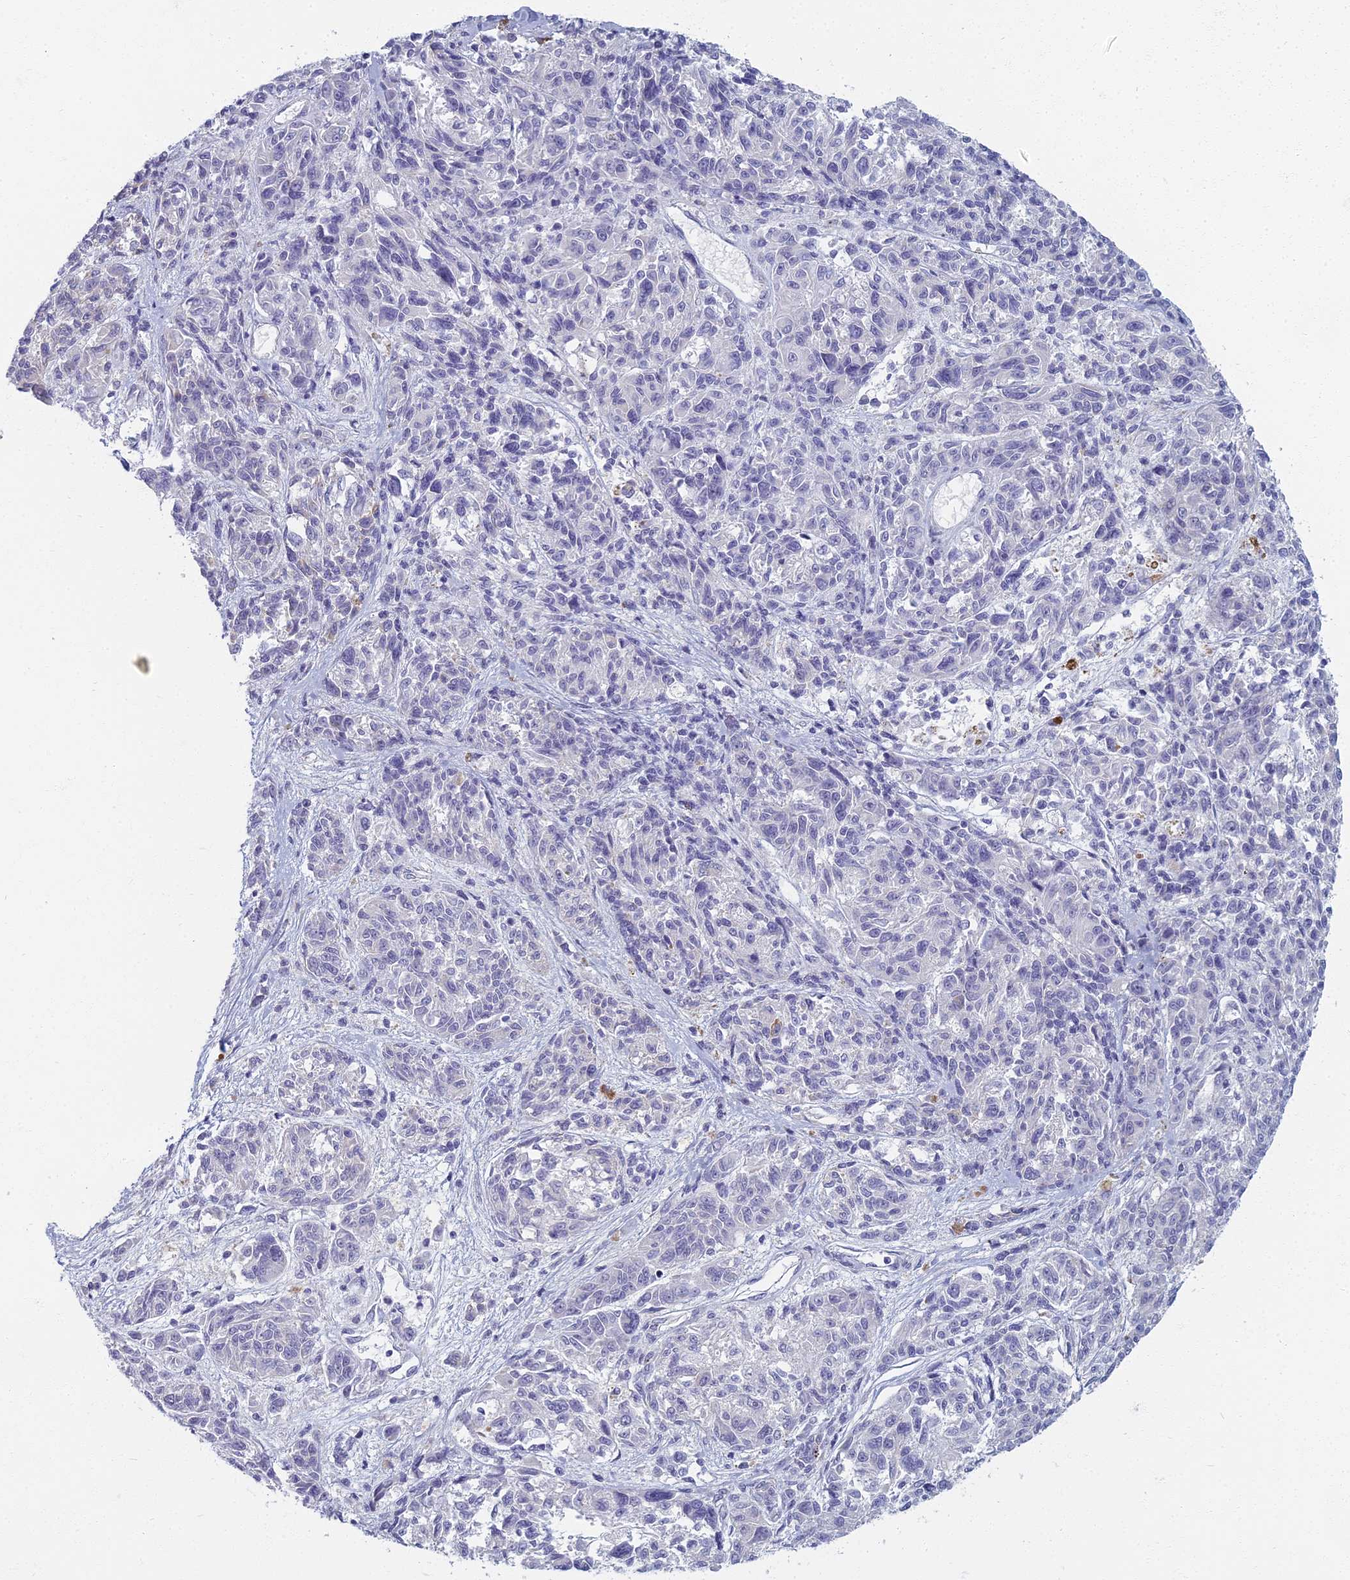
{"staining": {"intensity": "negative", "quantity": "none", "location": "none"}, "tissue": "melanoma", "cell_type": "Tumor cells", "image_type": "cancer", "snomed": [{"axis": "morphology", "description": "Malignant melanoma, NOS"}, {"axis": "topography", "description": "Skin"}], "caption": "A high-resolution micrograph shows immunohistochemistry (IHC) staining of malignant melanoma, which displays no significant staining in tumor cells.", "gene": "ARL15", "patient": {"sex": "male", "age": 53}}